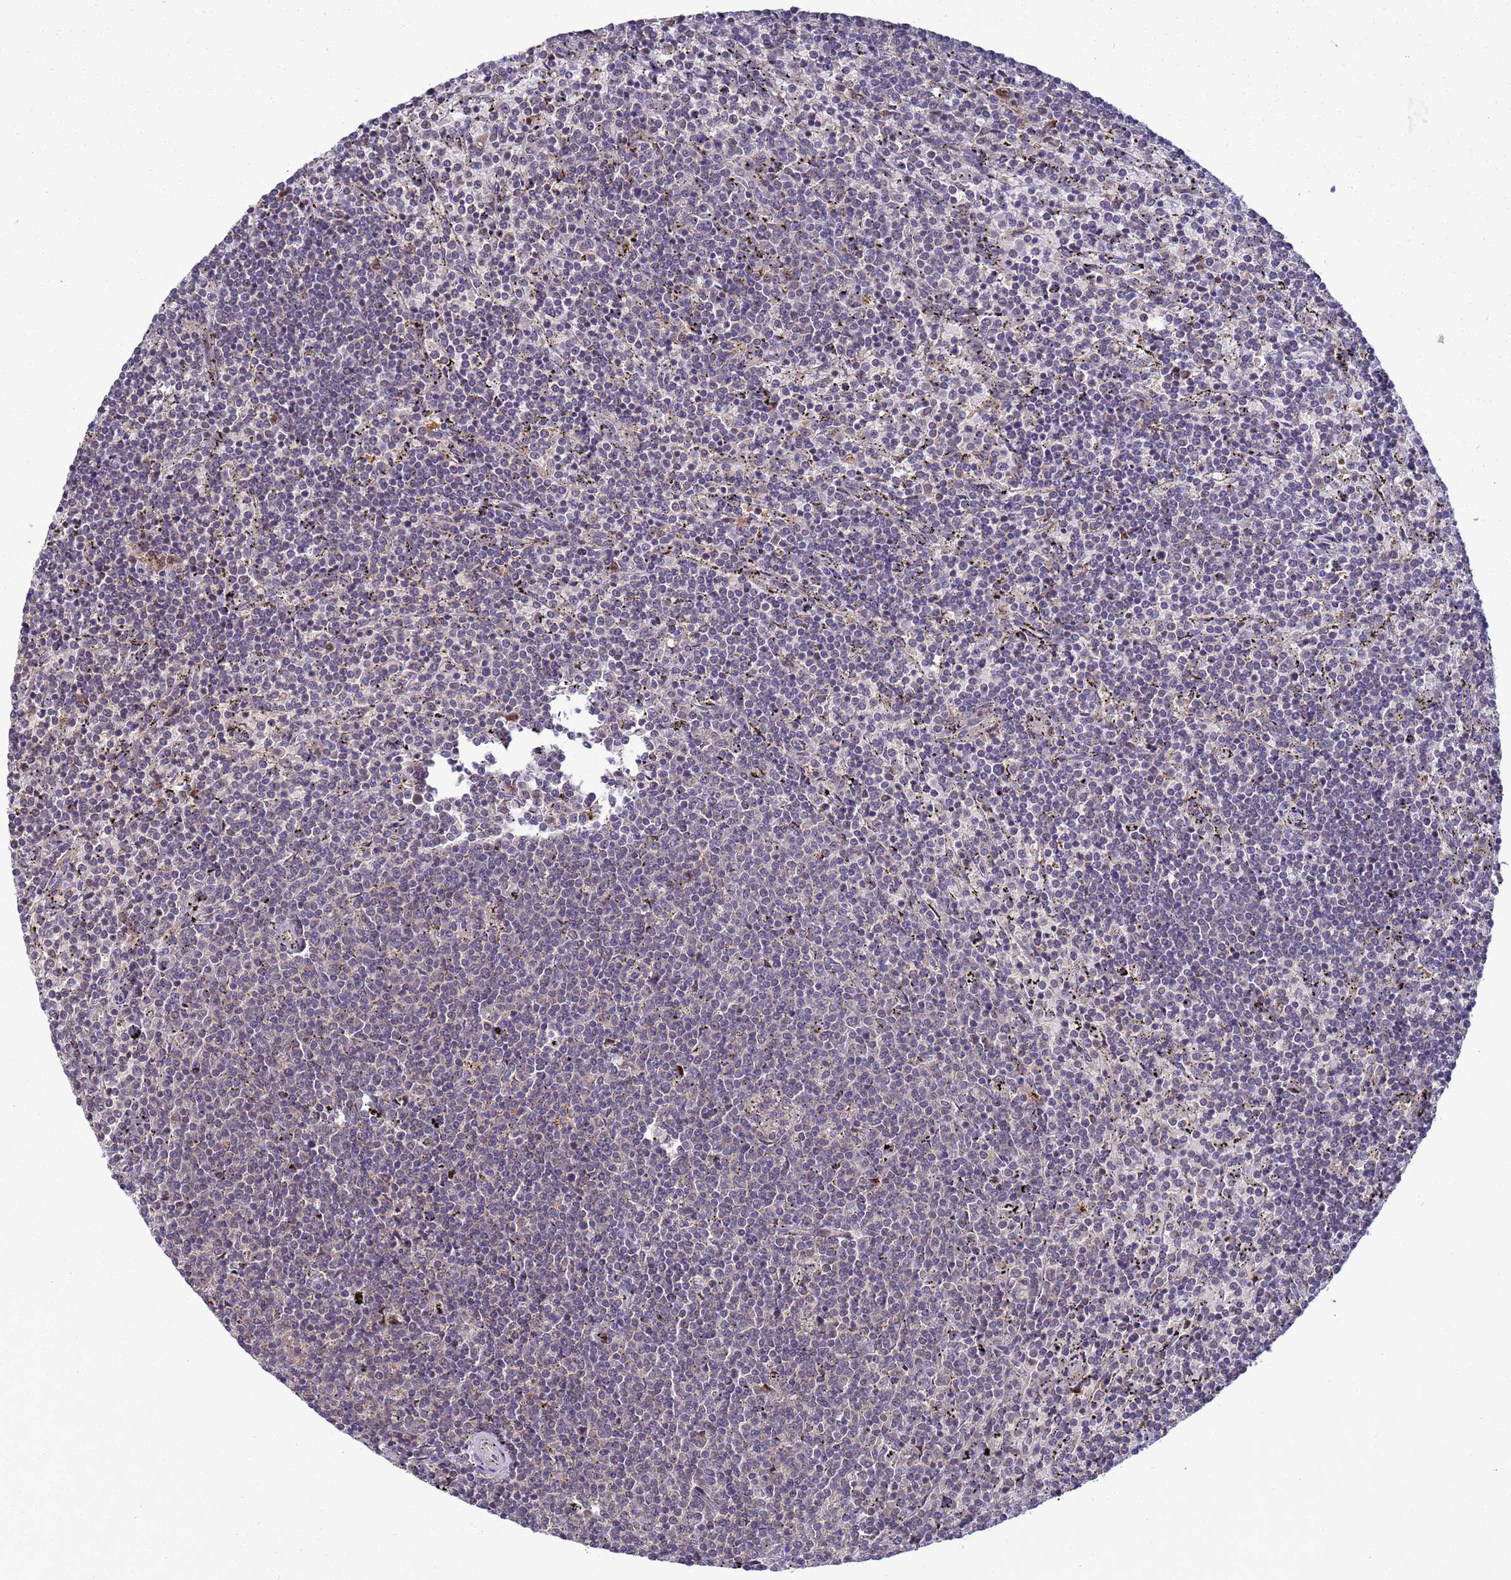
{"staining": {"intensity": "negative", "quantity": "none", "location": "none"}, "tissue": "lymphoma", "cell_type": "Tumor cells", "image_type": "cancer", "snomed": [{"axis": "morphology", "description": "Malignant lymphoma, non-Hodgkin's type, Low grade"}, {"axis": "topography", "description": "Spleen"}], "caption": "IHC of human low-grade malignant lymphoma, non-Hodgkin's type displays no expression in tumor cells. (DAB (3,3'-diaminobenzidine) immunohistochemistry visualized using brightfield microscopy, high magnification).", "gene": "TMEM74B", "patient": {"sex": "female", "age": 50}}